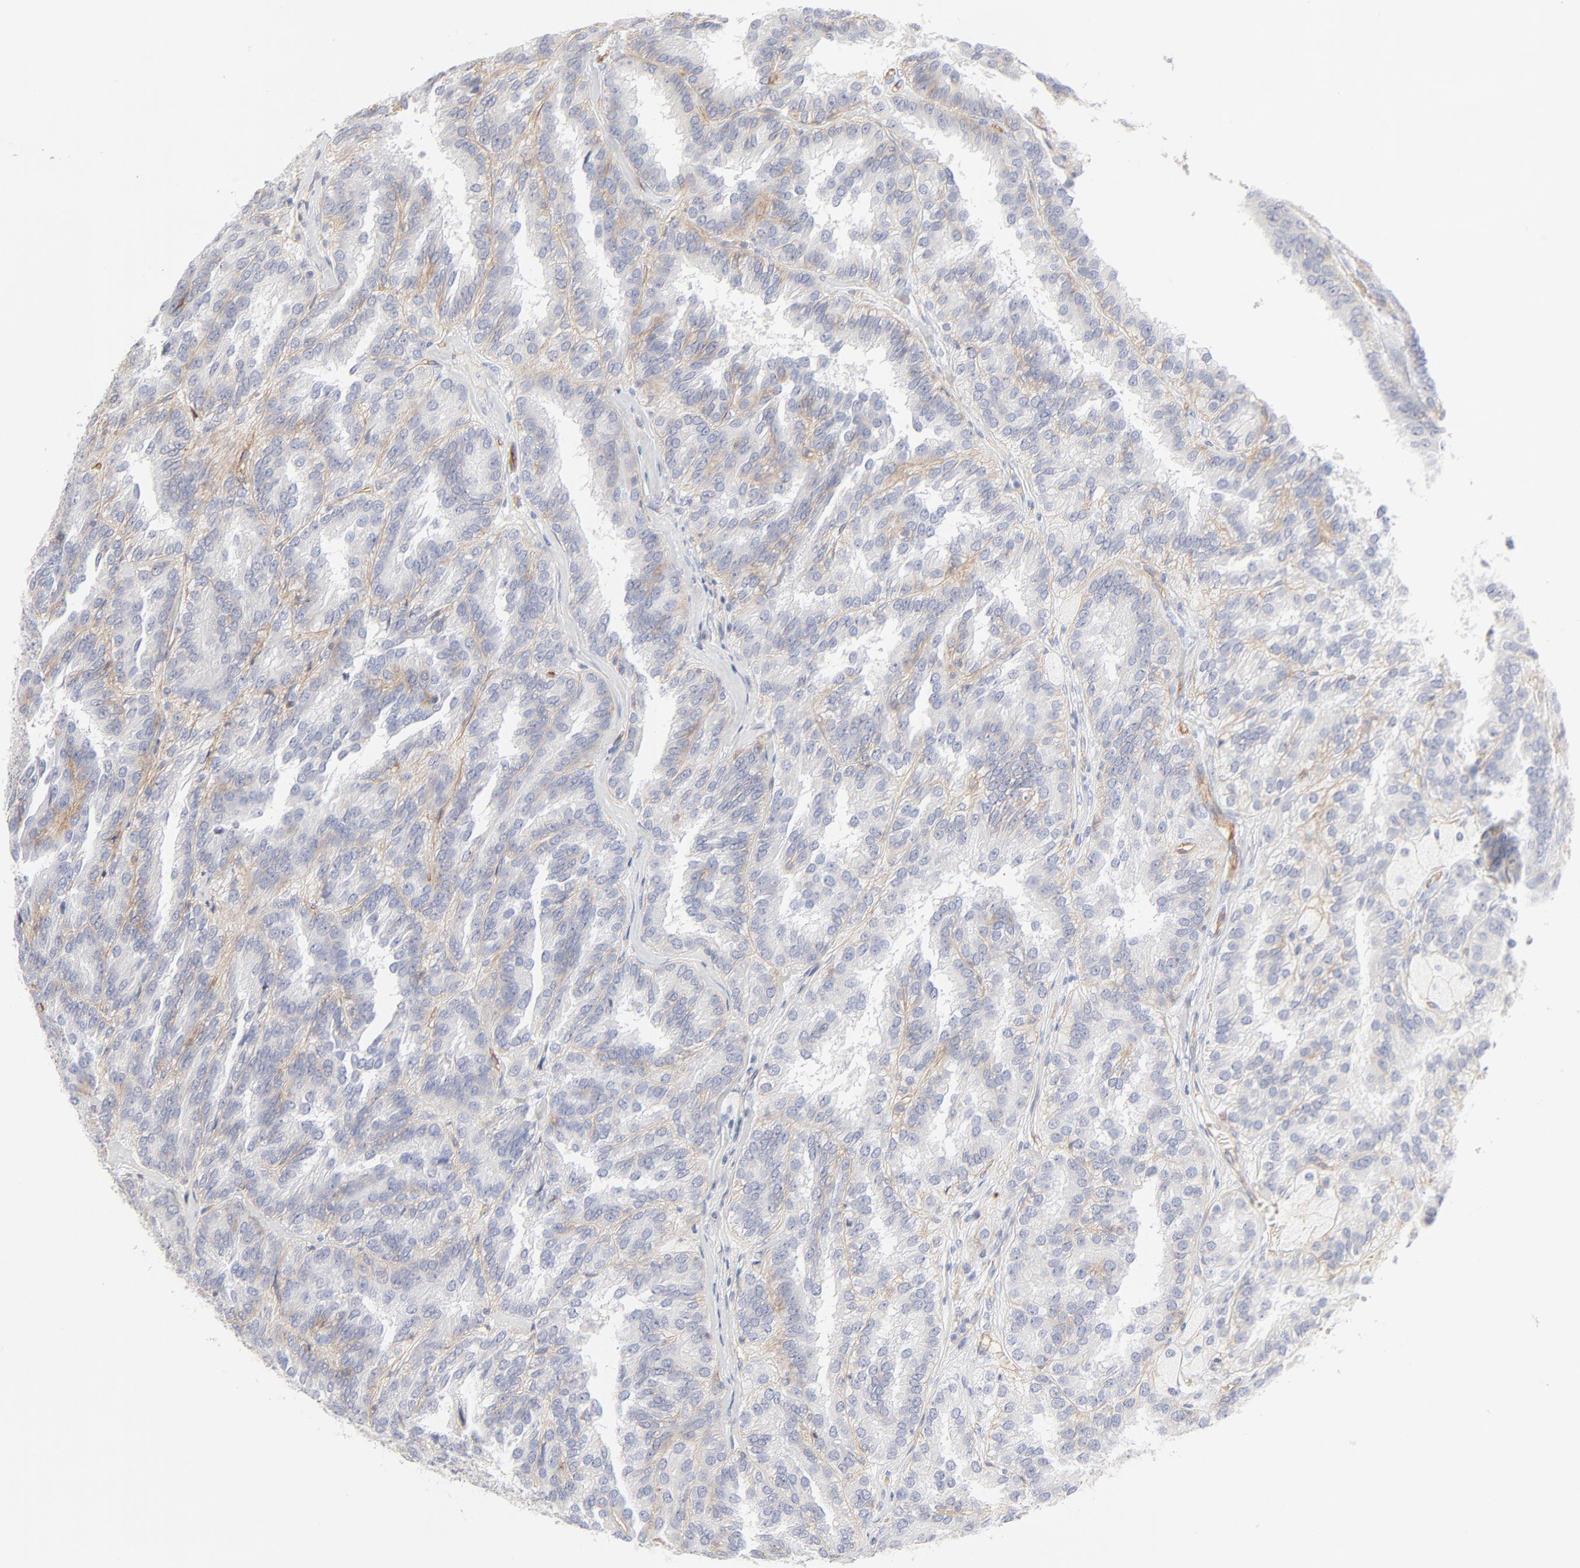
{"staining": {"intensity": "negative", "quantity": "none", "location": "none"}, "tissue": "renal cancer", "cell_type": "Tumor cells", "image_type": "cancer", "snomed": [{"axis": "morphology", "description": "Adenocarcinoma, NOS"}, {"axis": "topography", "description": "Kidney"}], "caption": "Immunohistochemistry (IHC) of human renal adenocarcinoma reveals no staining in tumor cells. (DAB IHC visualized using brightfield microscopy, high magnification).", "gene": "ITGA5", "patient": {"sex": "male", "age": 46}}